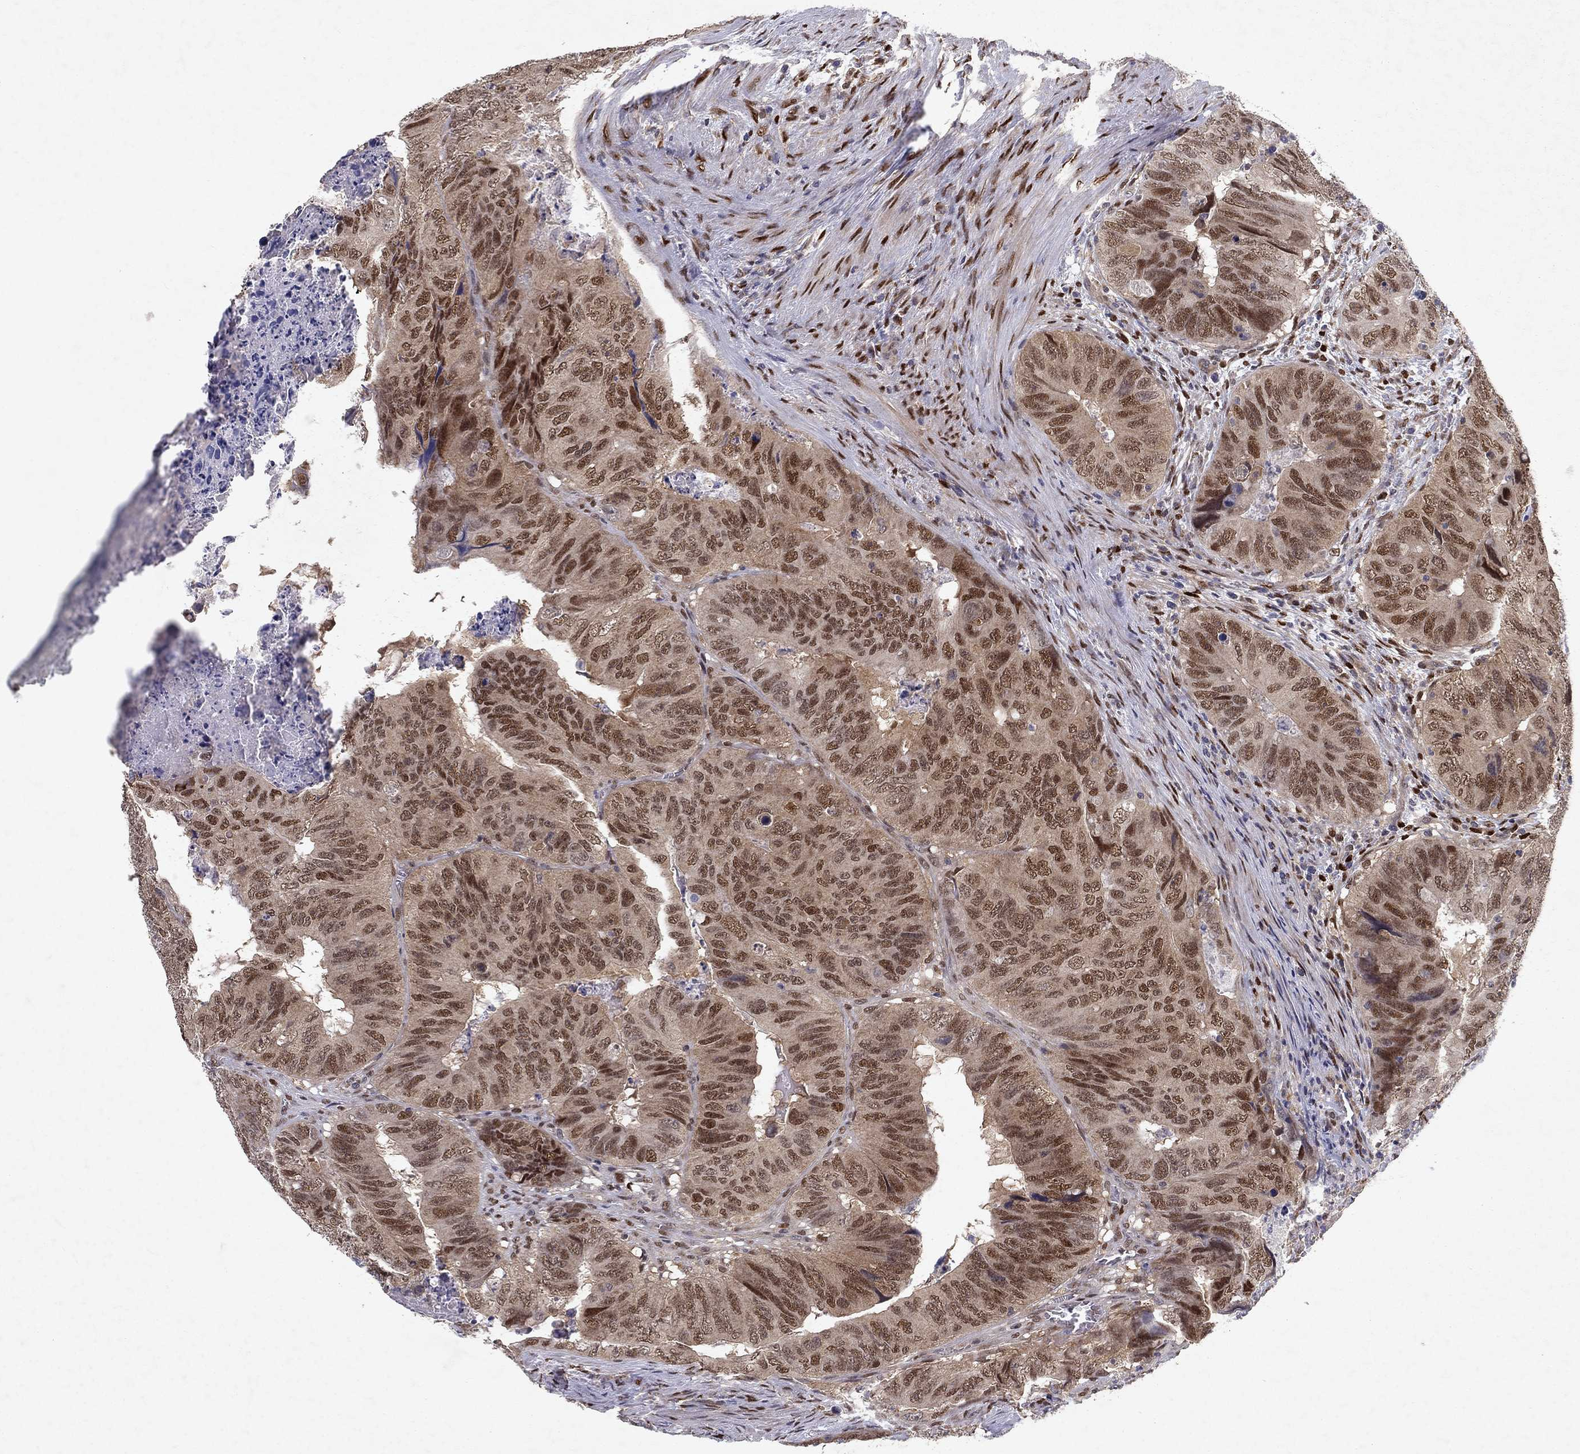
{"staining": {"intensity": "strong", "quantity": "25%-75%", "location": "nuclear"}, "tissue": "colorectal cancer", "cell_type": "Tumor cells", "image_type": "cancer", "snomed": [{"axis": "morphology", "description": "Adenocarcinoma, NOS"}, {"axis": "topography", "description": "Colon"}], "caption": "Adenocarcinoma (colorectal) tissue demonstrates strong nuclear positivity in about 25%-75% of tumor cells", "gene": "CRTC1", "patient": {"sex": "male", "age": 79}}